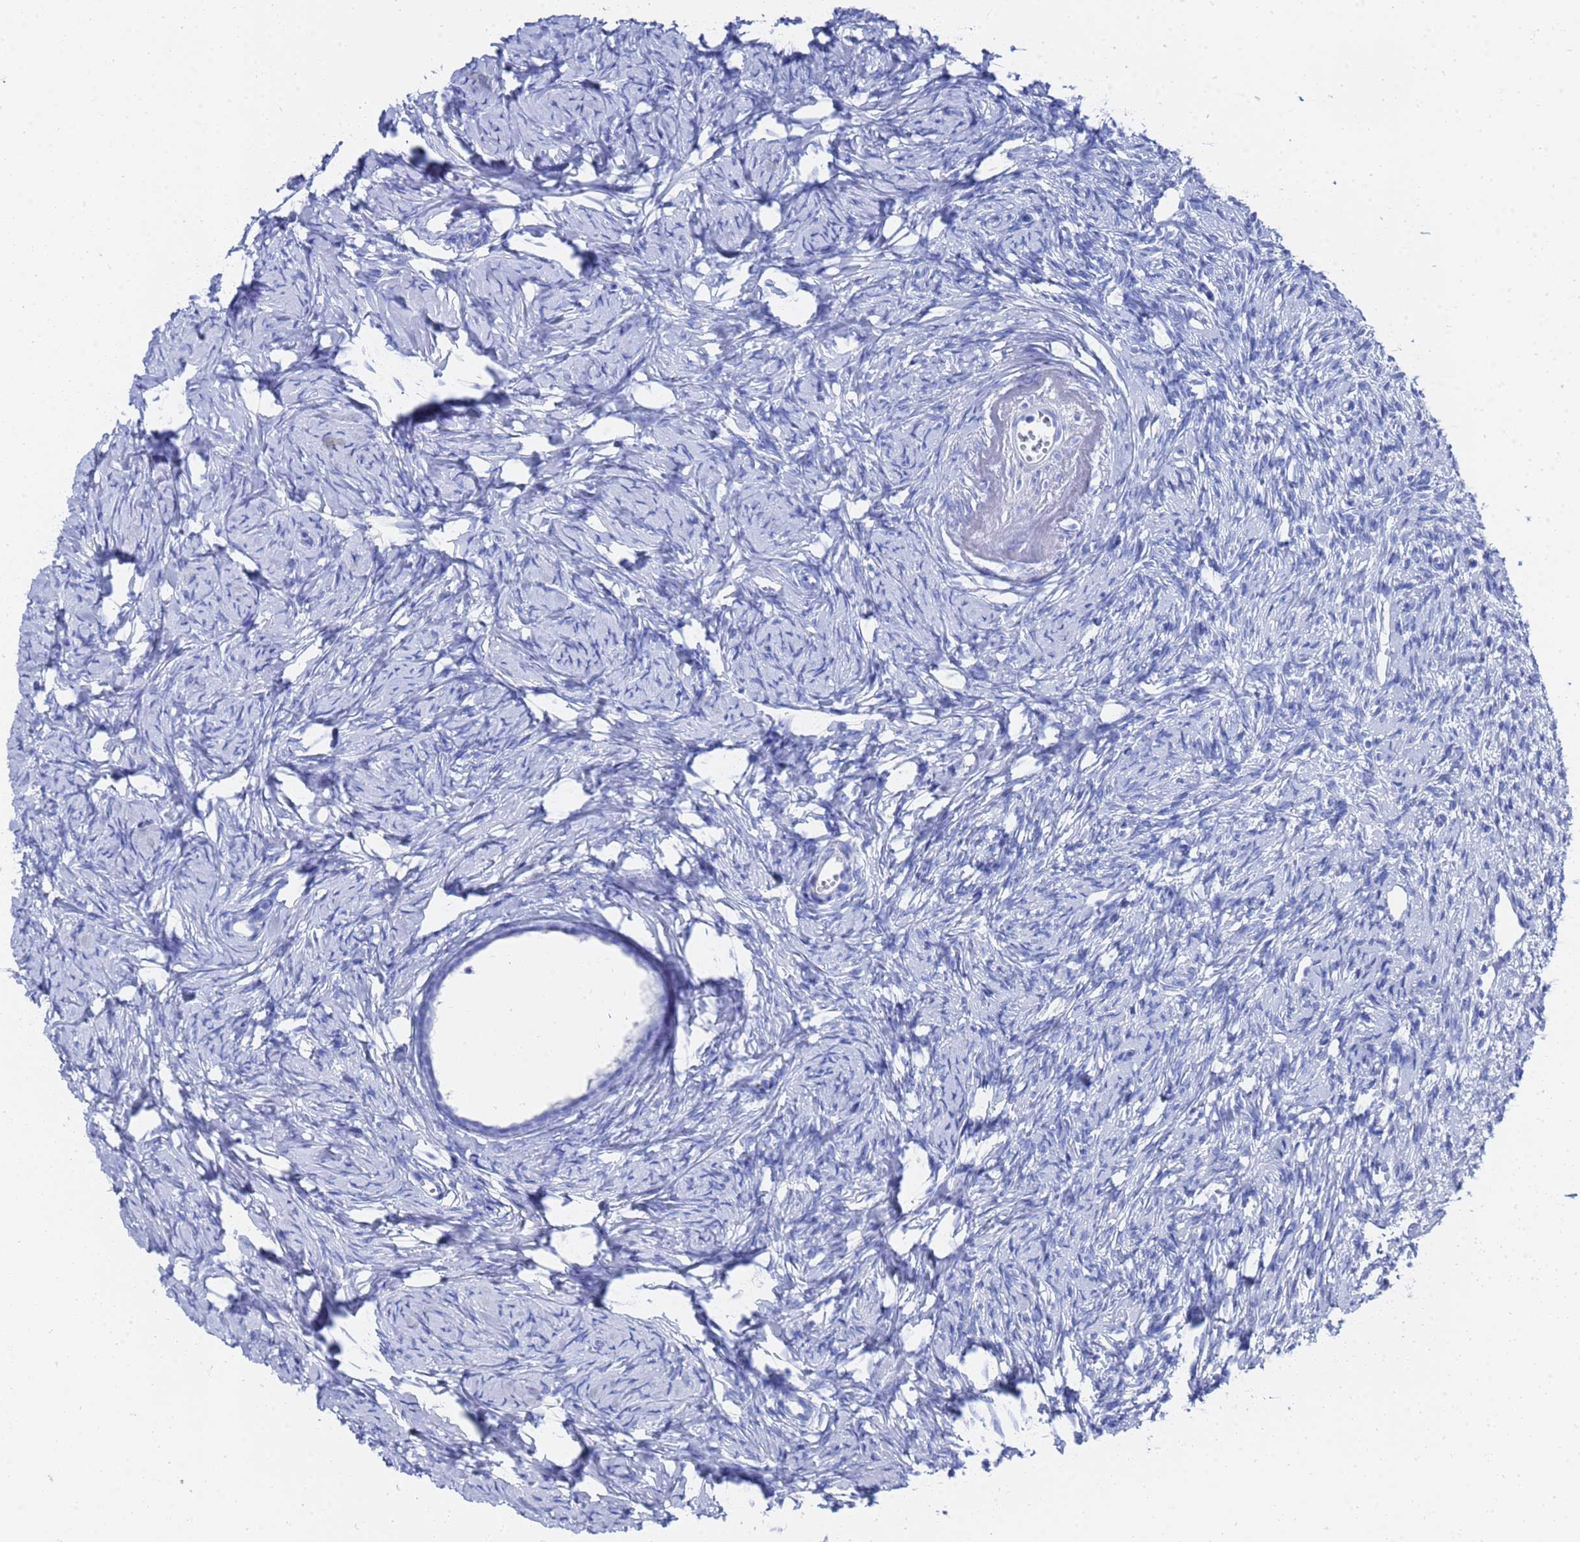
{"staining": {"intensity": "negative", "quantity": "none", "location": "none"}, "tissue": "ovary", "cell_type": "Ovarian stroma cells", "image_type": "normal", "snomed": [{"axis": "morphology", "description": "Normal tissue, NOS"}, {"axis": "topography", "description": "Ovary"}], "caption": "This is an immunohistochemistry photomicrograph of normal ovary. There is no expression in ovarian stroma cells.", "gene": "GGT1", "patient": {"sex": "female", "age": 51}}